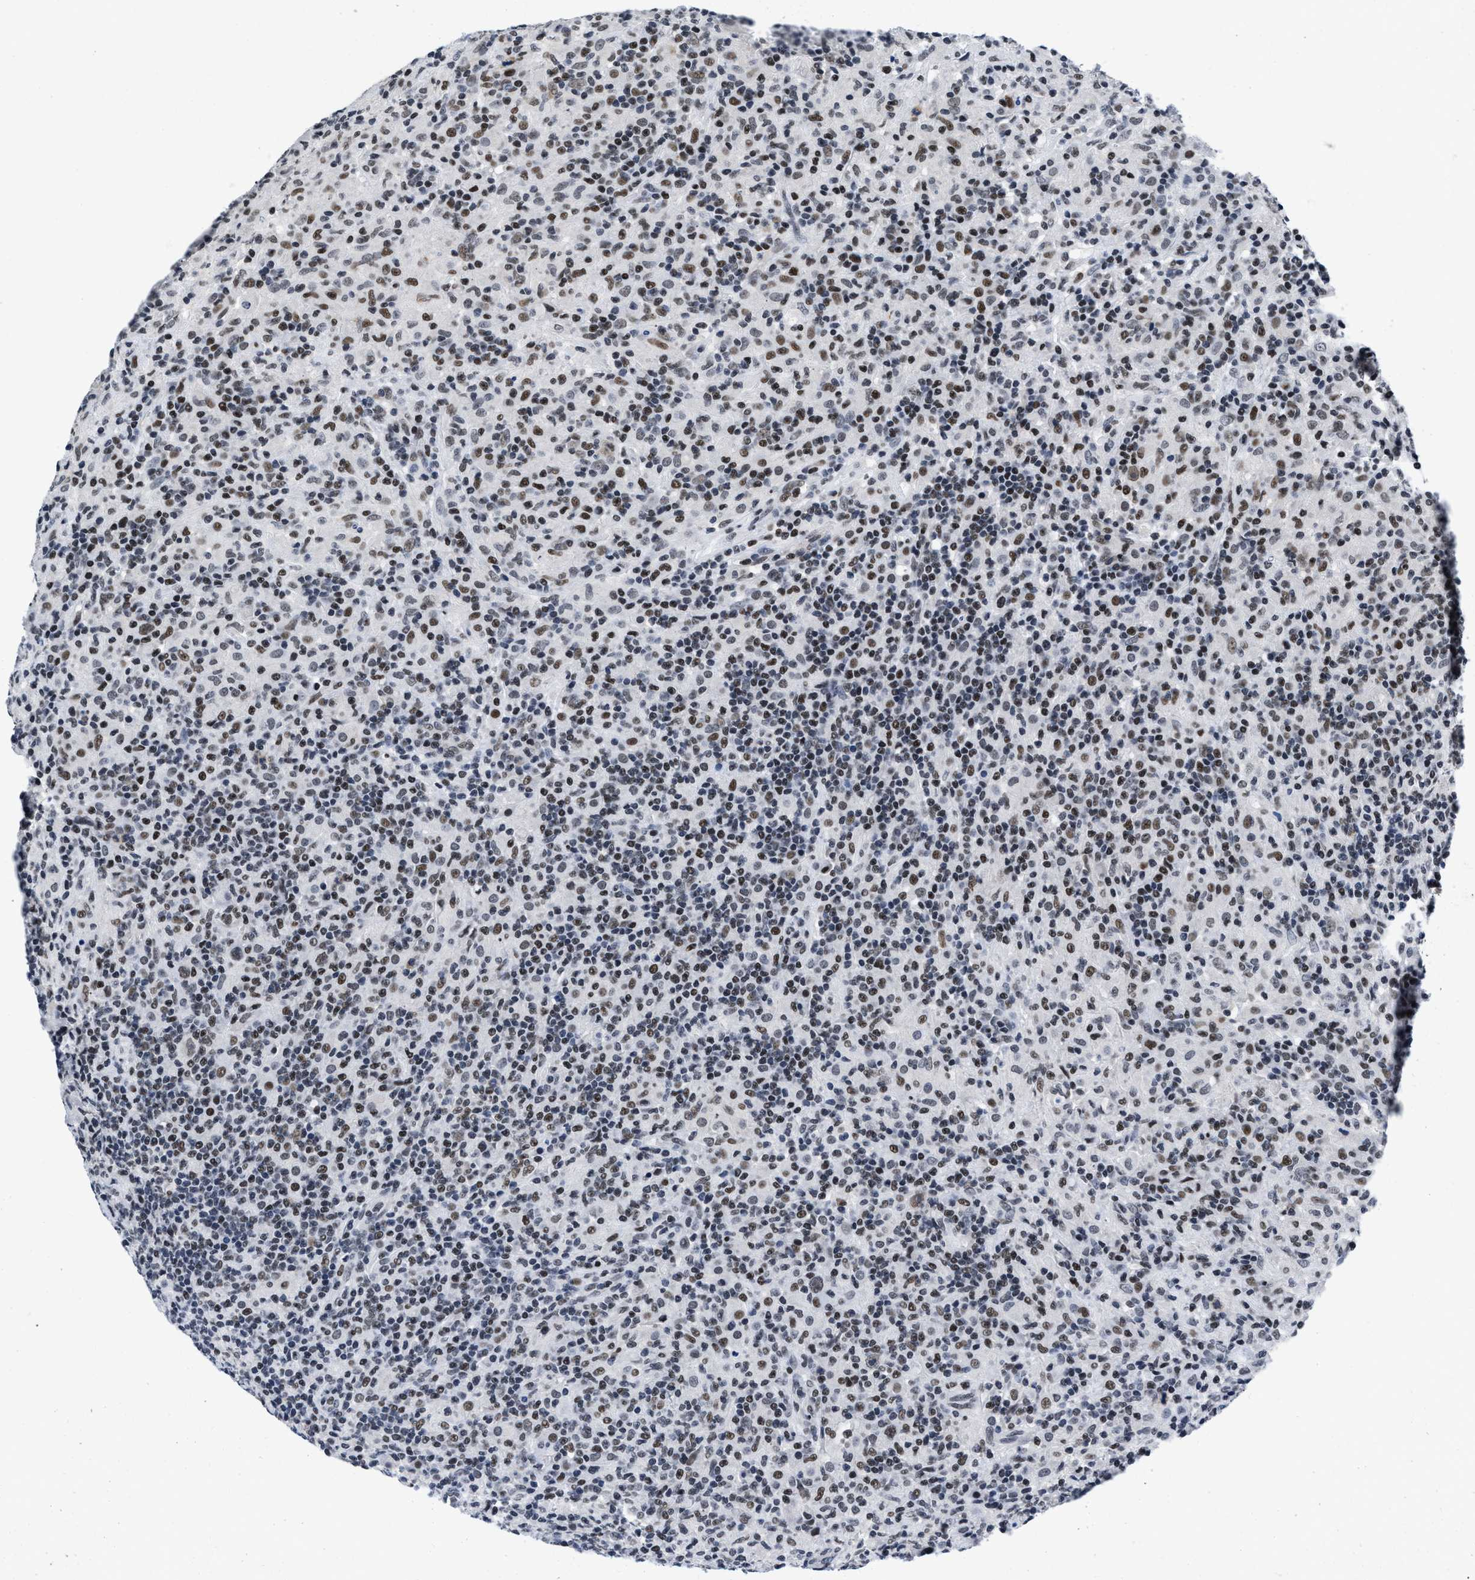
{"staining": {"intensity": "weak", "quantity": ">75%", "location": "nuclear"}, "tissue": "lymphoma", "cell_type": "Tumor cells", "image_type": "cancer", "snomed": [{"axis": "morphology", "description": "Hodgkin's disease, NOS"}, {"axis": "topography", "description": "Lymph node"}], "caption": "A histopathology image of human lymphoma stained for a protein reveals weak nuclear brown staining in tumor cells.", "gene": "WDR81", "patient": {"sex": "male", "age": 70}}